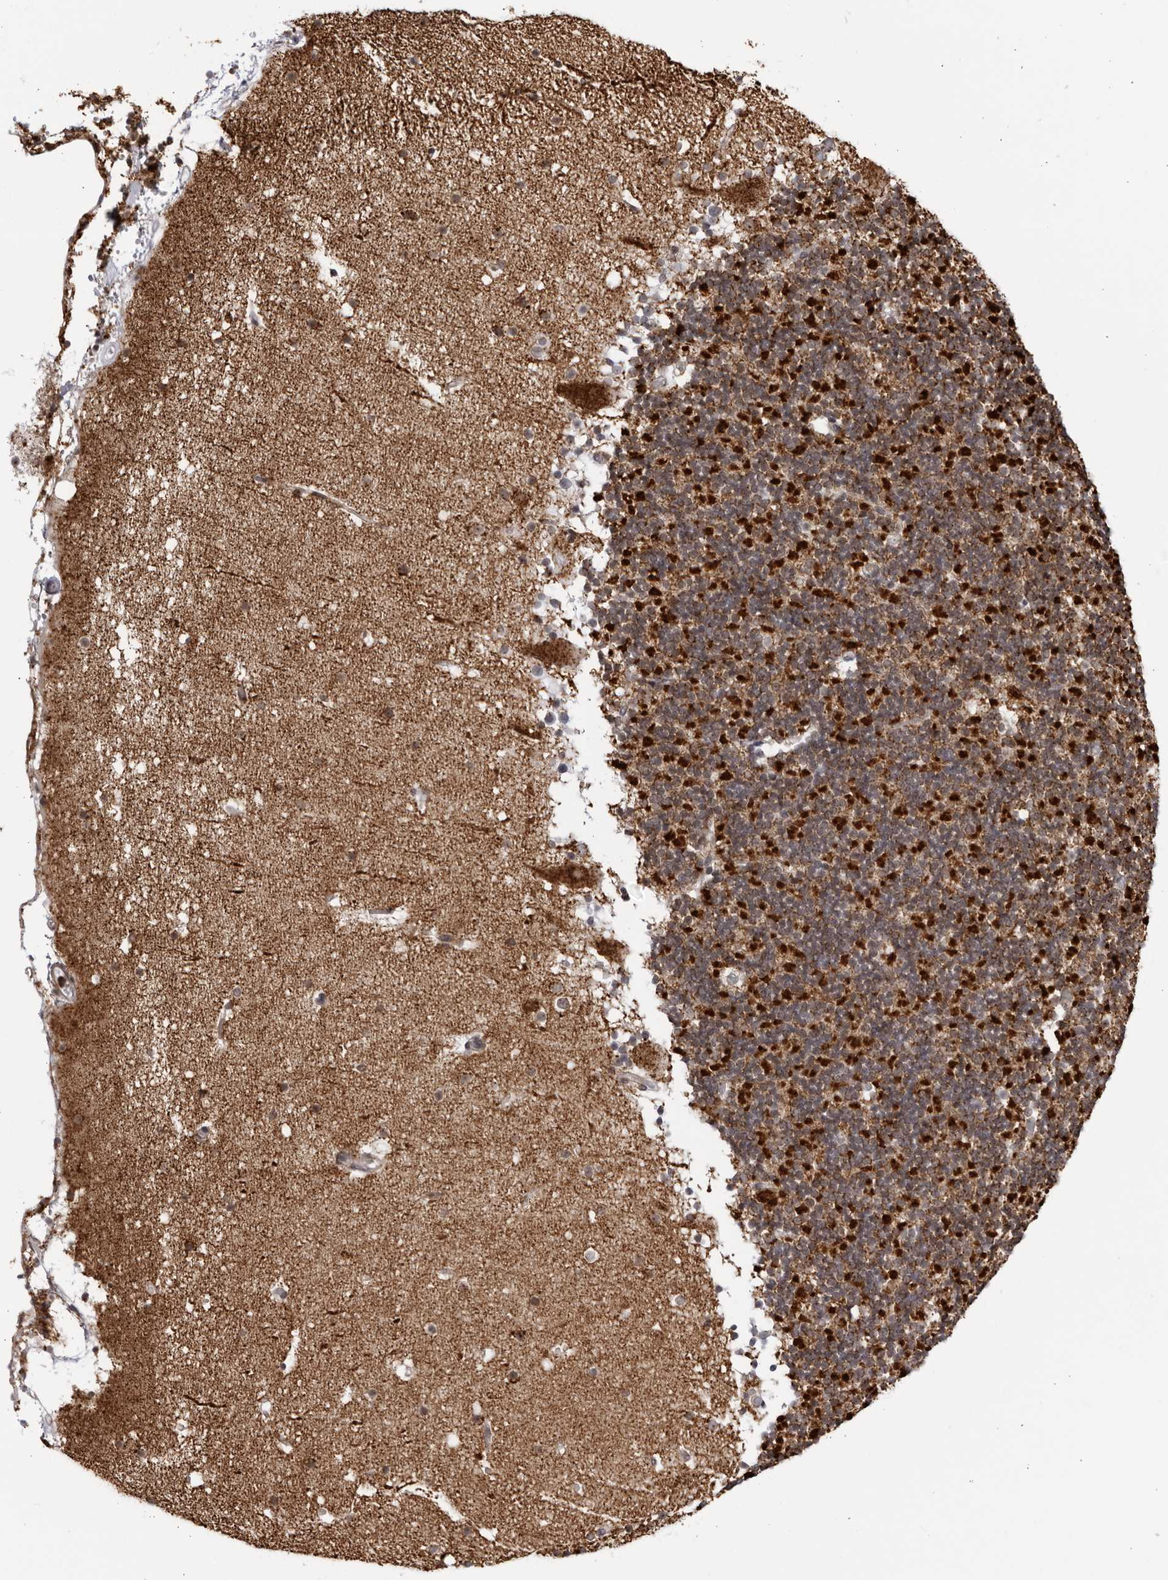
{"staining": {"intensity": "strong", "quantity": "25%-75%", "location": "cytoplasmic/membranous"}, "tissue": "cerebellum", "cell_type": "Cells in granular layer", "image_type": "normal", "snomed": [{"axis": "morphology", "description": "Normal tissue, NOS"}, {"axis": "topography", "description": "Cerebellum"}], "caption": "The image exhibits staining of benign cerebellum, revealing strong cytoplasmic/membranous protein staining (brown color) within cells in granular layer. Nuclei are stained in blue.", "gene": "RBM34", "patient": {"sex": "male", "age": 57}}